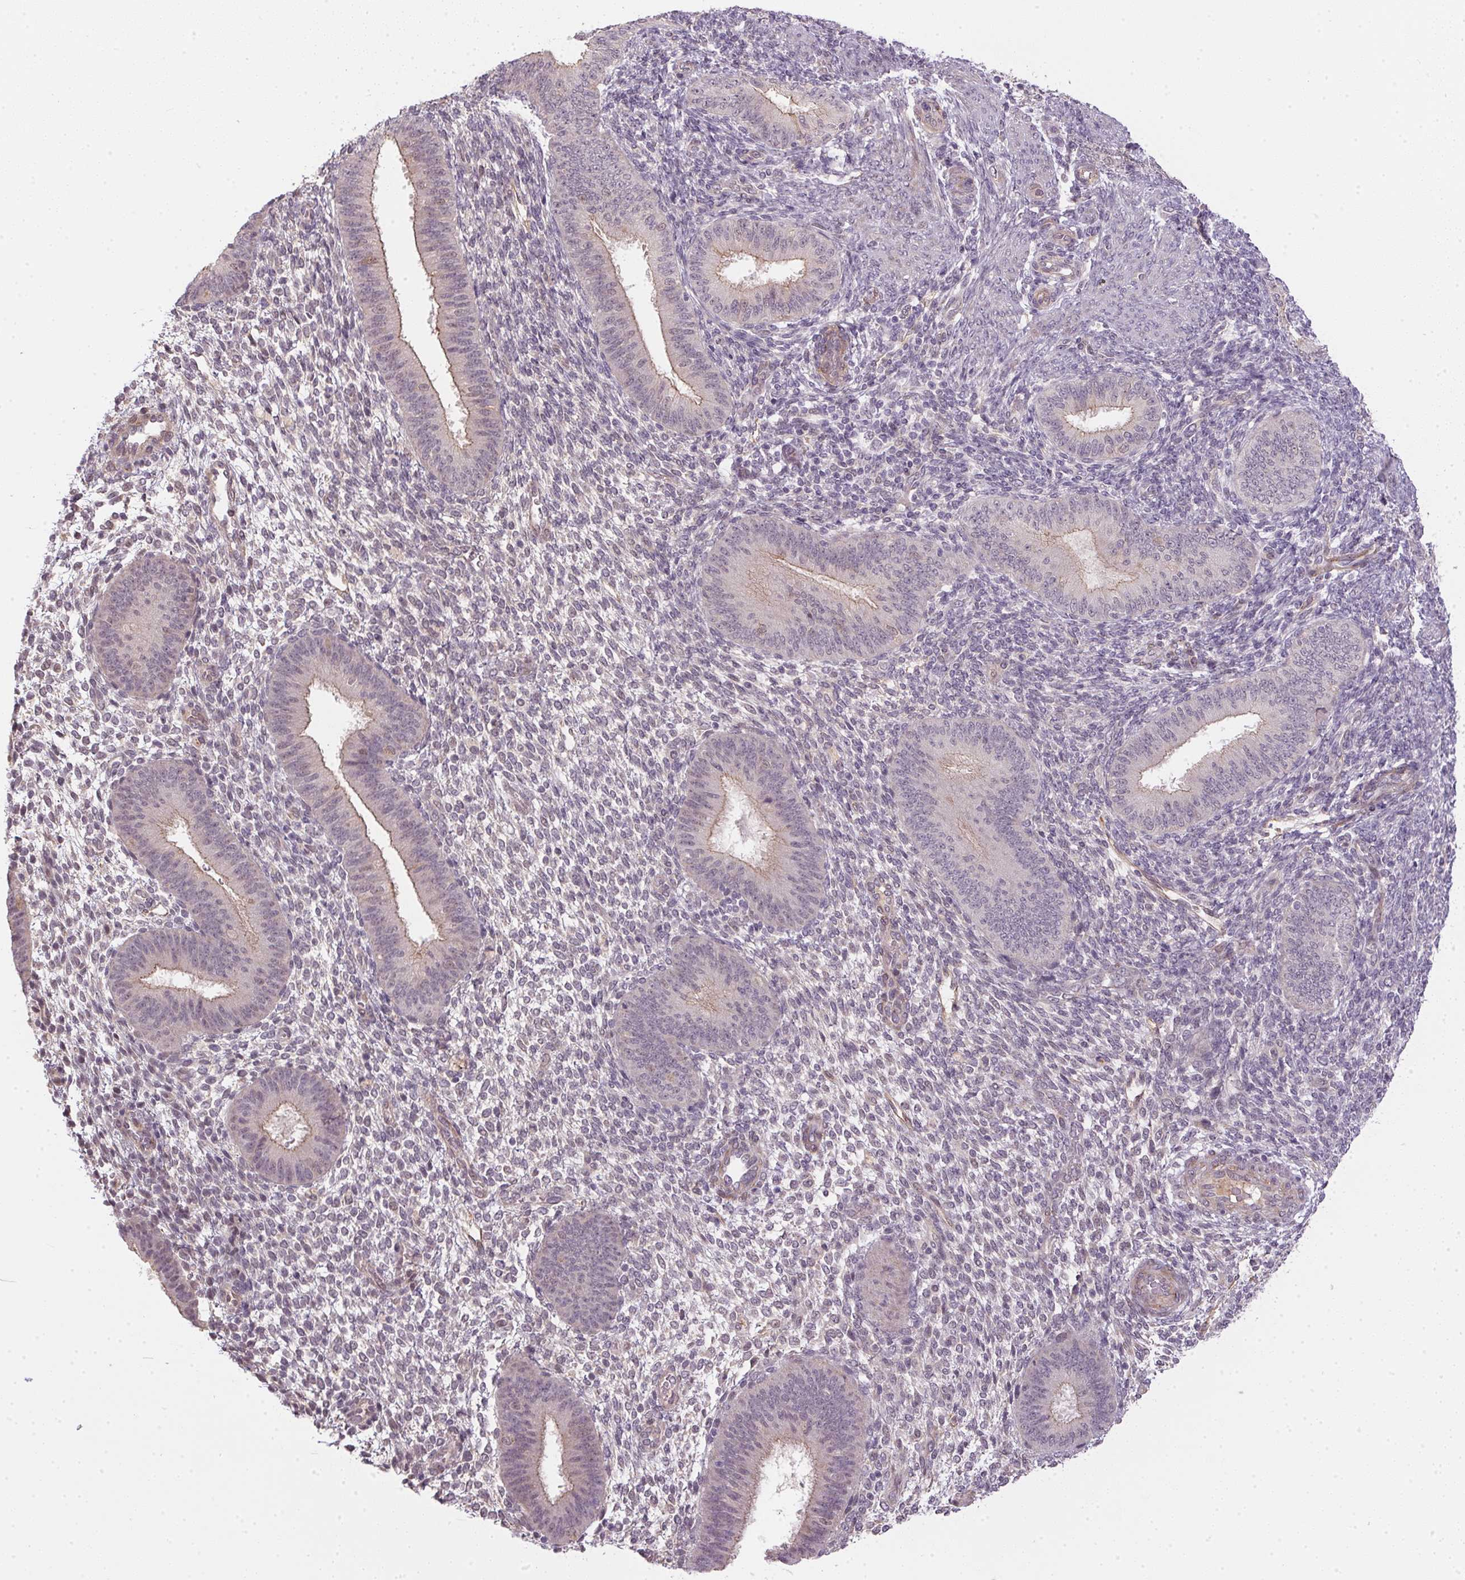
{"staining": {"intensity": "negative", "quantity": "none", "location": "none"}, "tissue": "endometrium", "cell_type": "Cells in endometrial stroma", "image_type": "normal", "snomed": [{"axis": "morphology", "description": "Normal tissue, NOS"}, {"axis": "topography", "description": "Endometrium"}], "caption": "Benign endometrium was stained to show a protein in brown. There is no significant staining in cells in endometrial stroma. (DAB IHC, high magnification).", "gene": "CFAP92", "patient": {"sex": "female", "age": 39}}